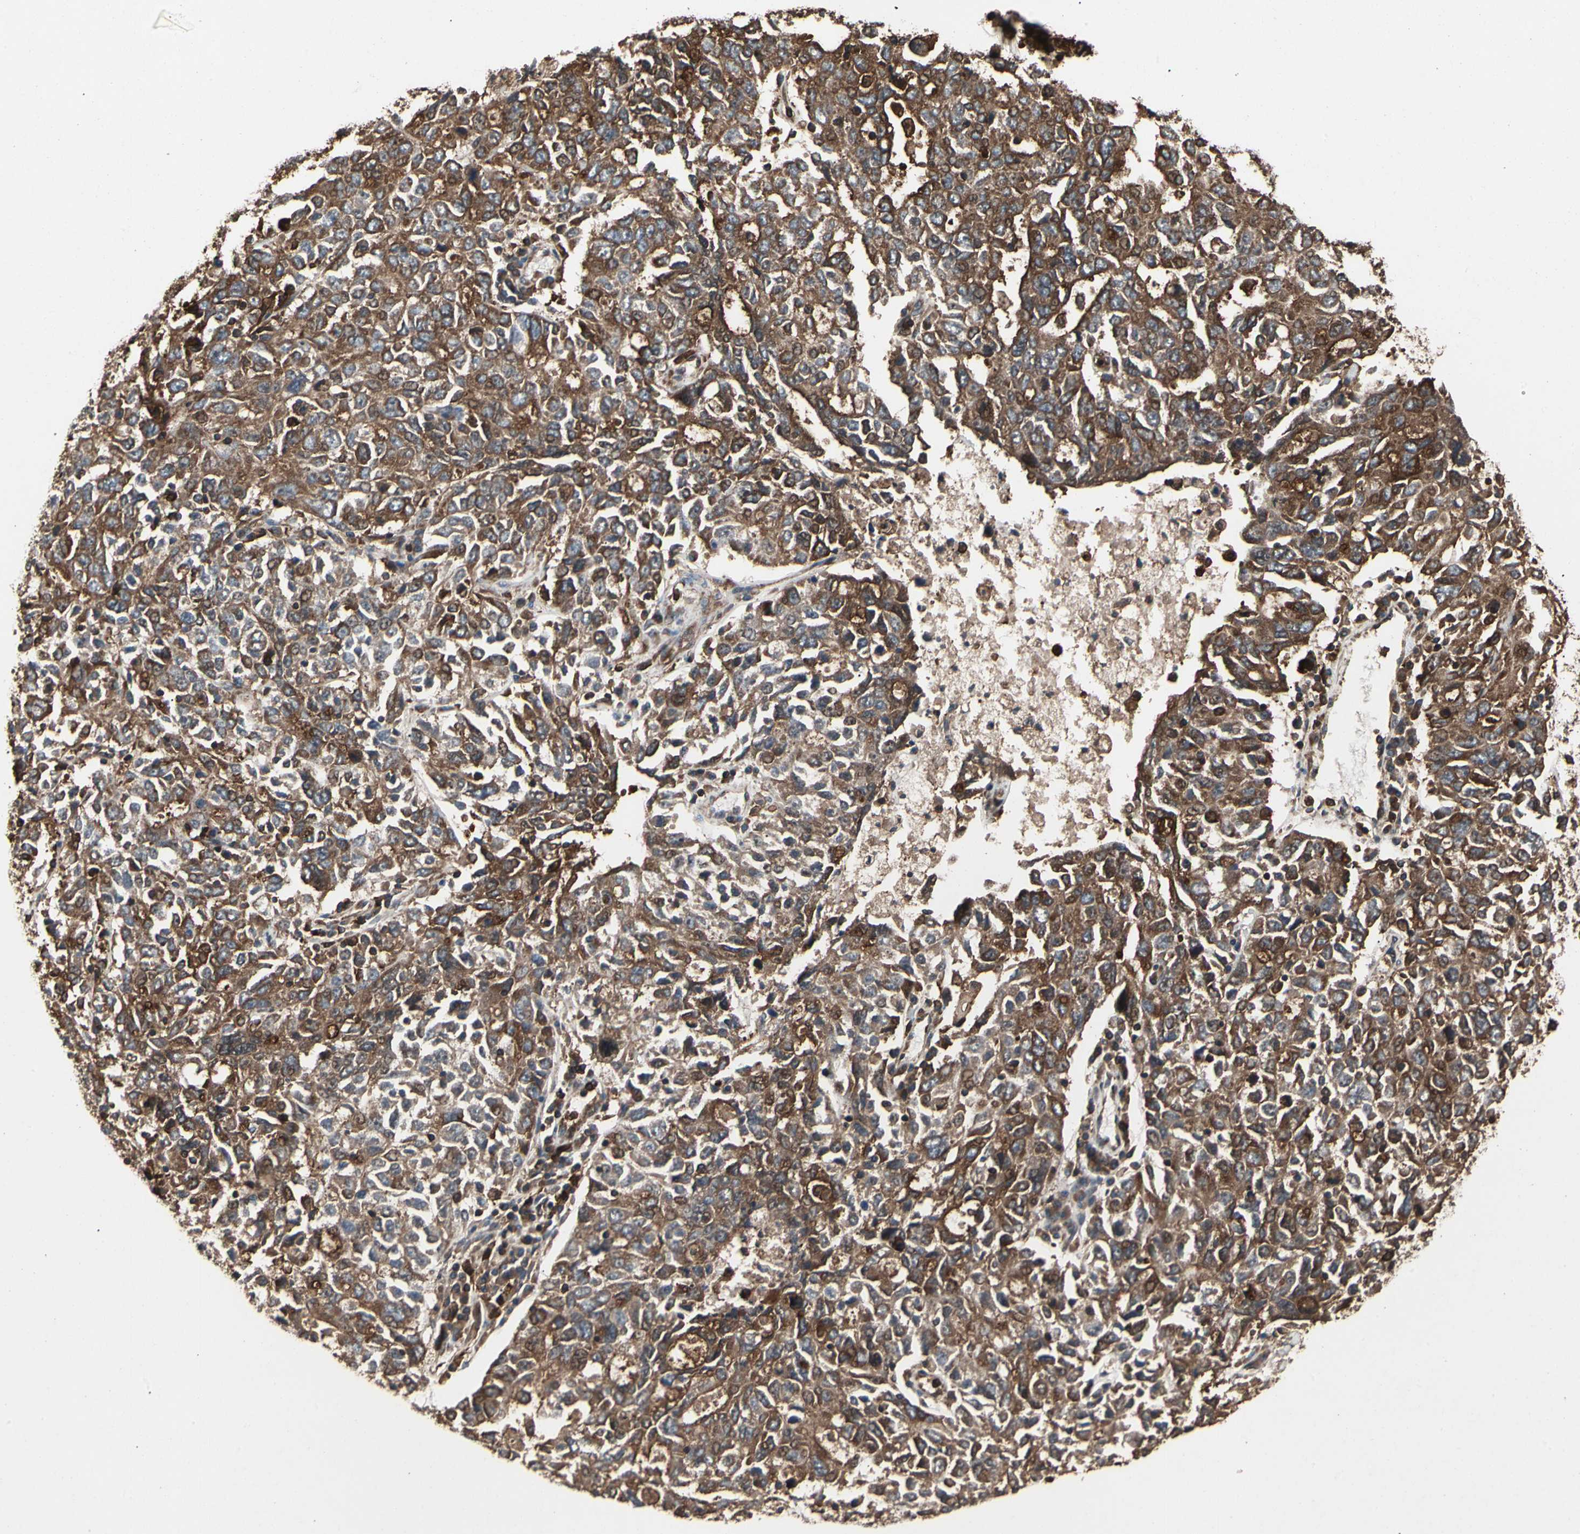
{"staining": {"intensity": "strong", "quantity": ">75%", "location": "cytoplasmic/membranous"}, "tissue": "ovarian cancer", "cell_type": "Tumor cells", "image_type": "cancer", "snomed": [{"axis": "morphology", "description": "Carcinoma, endometroid"}, {"axis": "topography", "description": "Ovary"}], "caption": "IHC photomicrograph of ovarian cancer (endometroid carcinoma) stained for a protein (brown), which shows high levels of strong cytoplasmic/membranous staining in about >75% of tumor cells.", "gene": "AGBL2", "patient": {"sex": "female", "age": 62}}